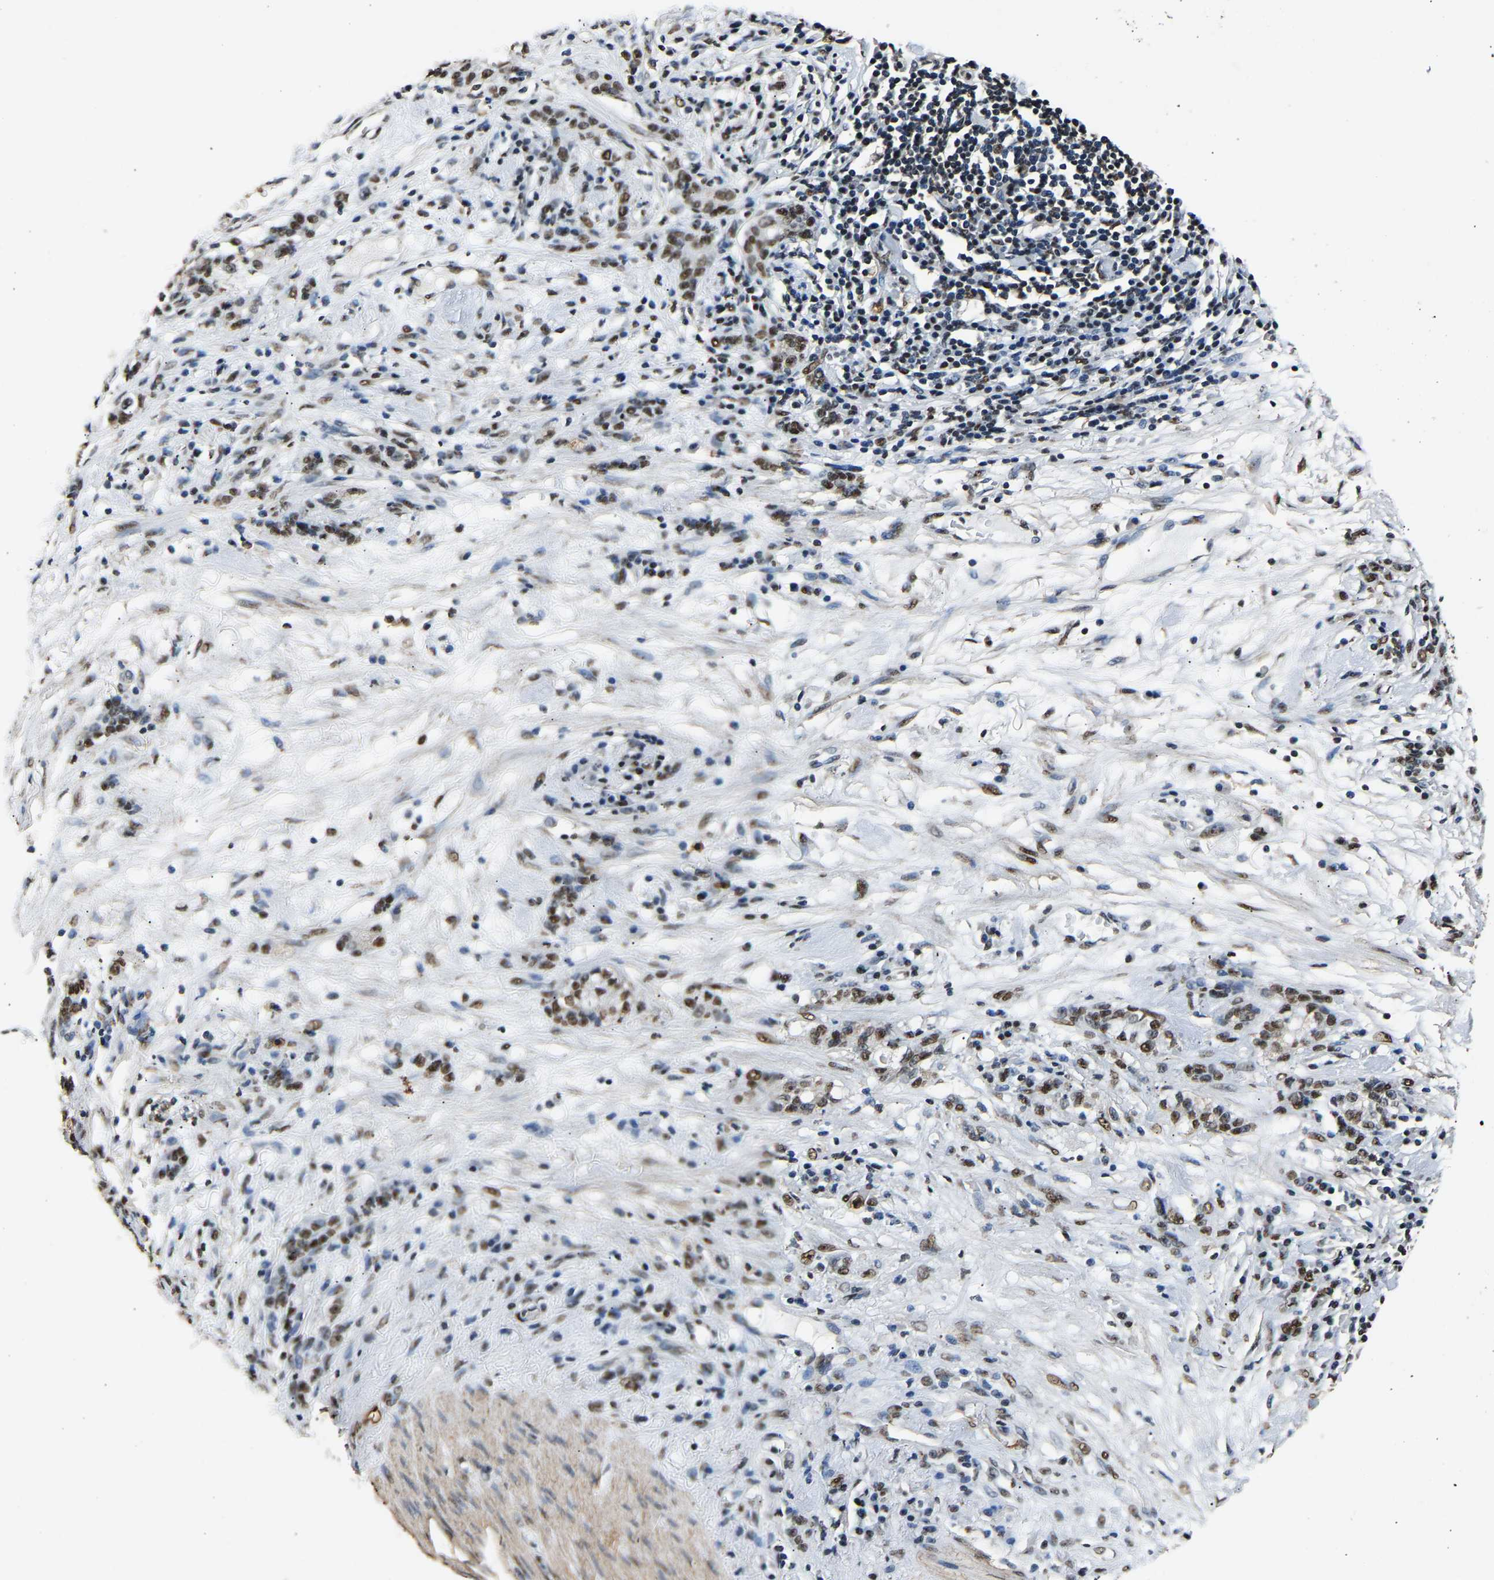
{"staining": {"intensity": "moderate", "quantity": ">75%", "location": "nuclear"}, "tissue": "stomach cancer", "cell_type": "Tumor cells", "image_type": "cancer", "snomed": [{"axis": "morphology", "description": "Adenocarcinoma, NOS"}, {"axis": "topography", "description": "Stomach, lower"}], "caption": "Immunohistochemical staining of human stomach cancer (adenocarcinoma) shows medium levels of moderate nuclear protein expression in approximately >75% of tumor cells.", "gene": "SAFB", "patient": {"sex": "male", "age": 88}}